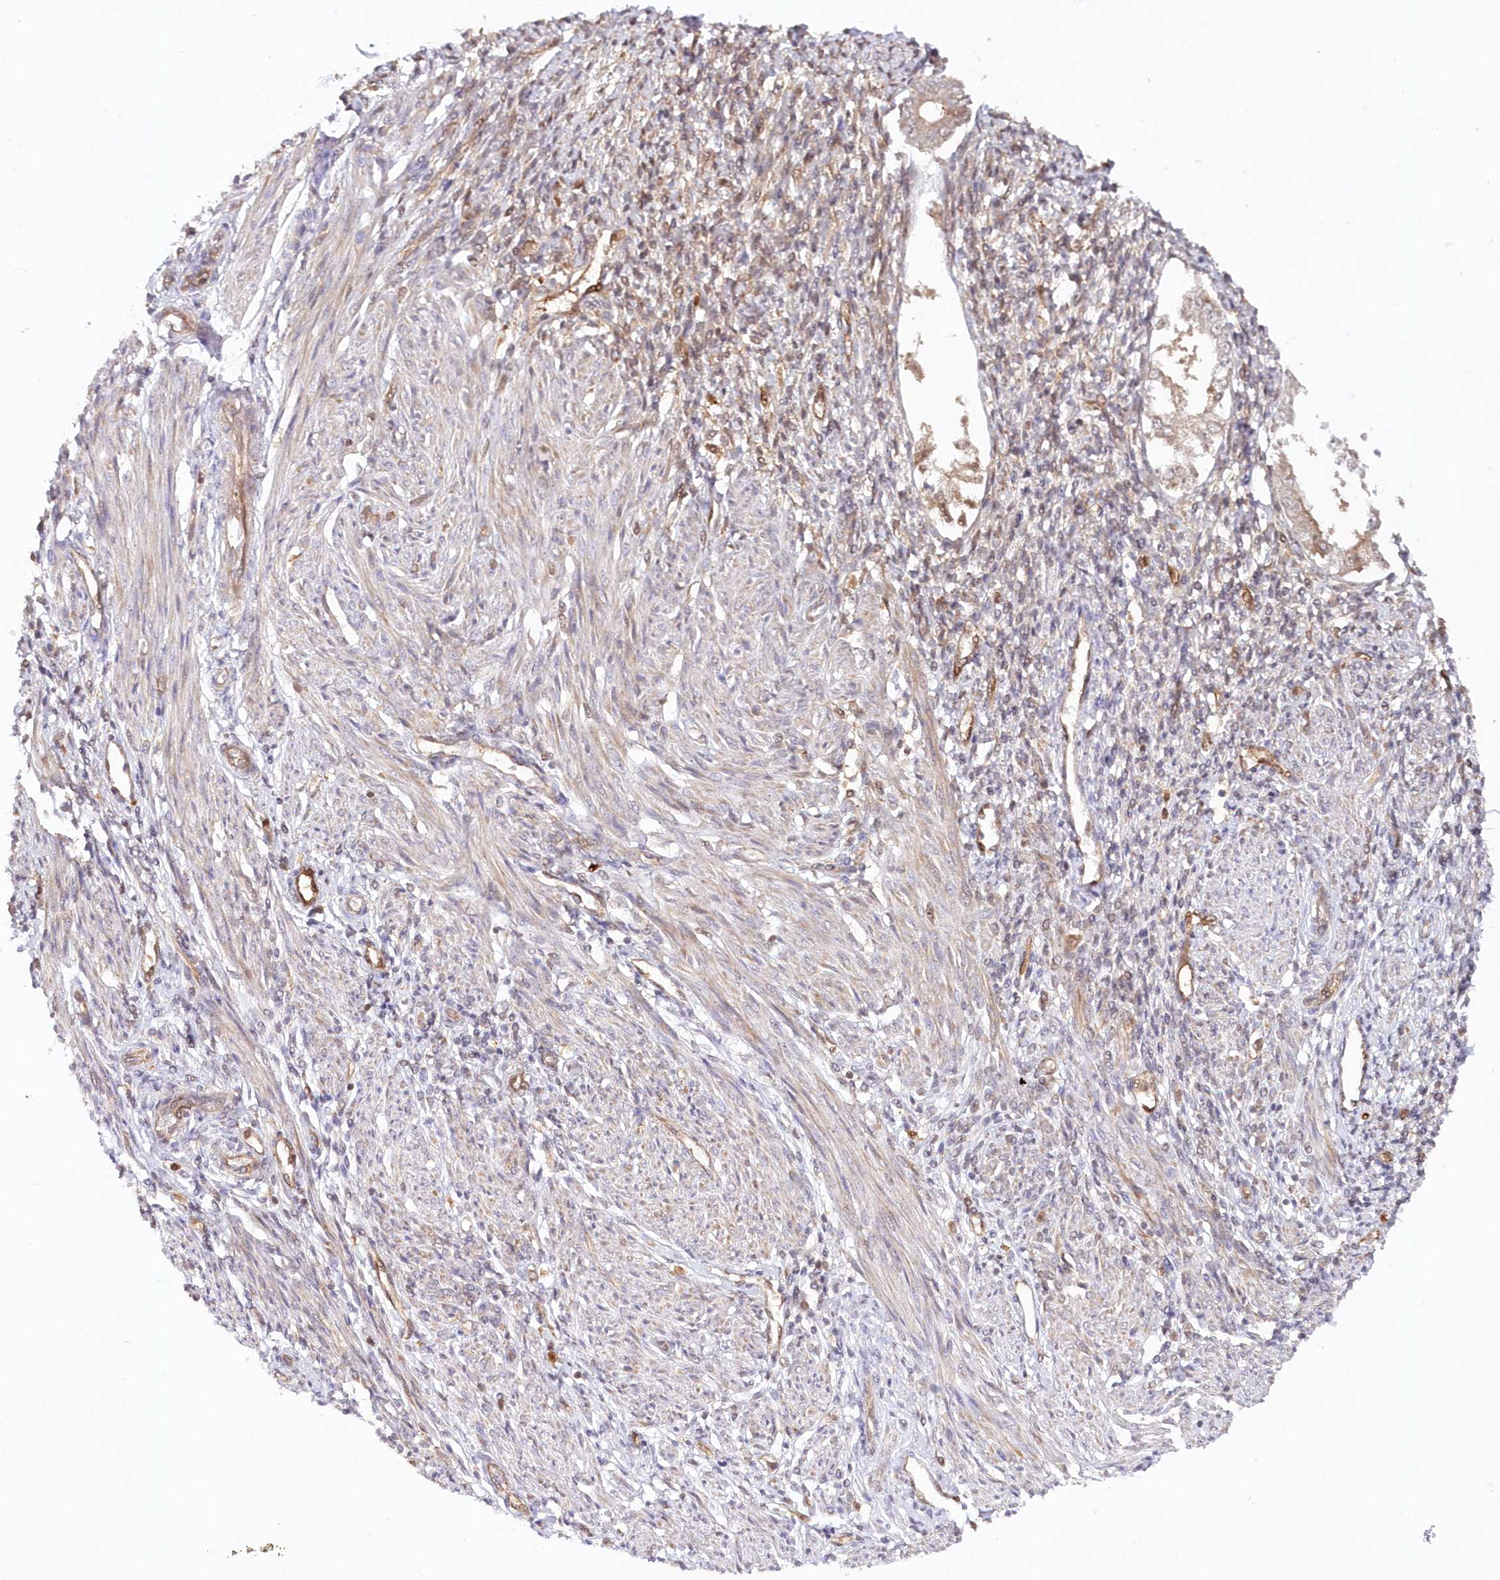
{"staining": {"intensity": "negative", "quantity": "none", "location": "none"}, "tissue": "endometrium", "cell_type": "Cells in endometrial stroma", "image_type": "normal", "snomed": [{"axis": "morphology", "description": "Normal tissue, NOS"}, {"axis": "topography", "description": "Endometrium"}], "caption": "Immunohistochemistry (IHC) photomicrograph of benign human endometrium stained for a protein (brown), which demonstrates no staining in cells in endometrial stroma. The staining is performed using DAB brown chromogen with nuclei counter-stained in using hematoxylin.", "gene": "GBE1", "patient": {"sex": "female", "age": 66}}